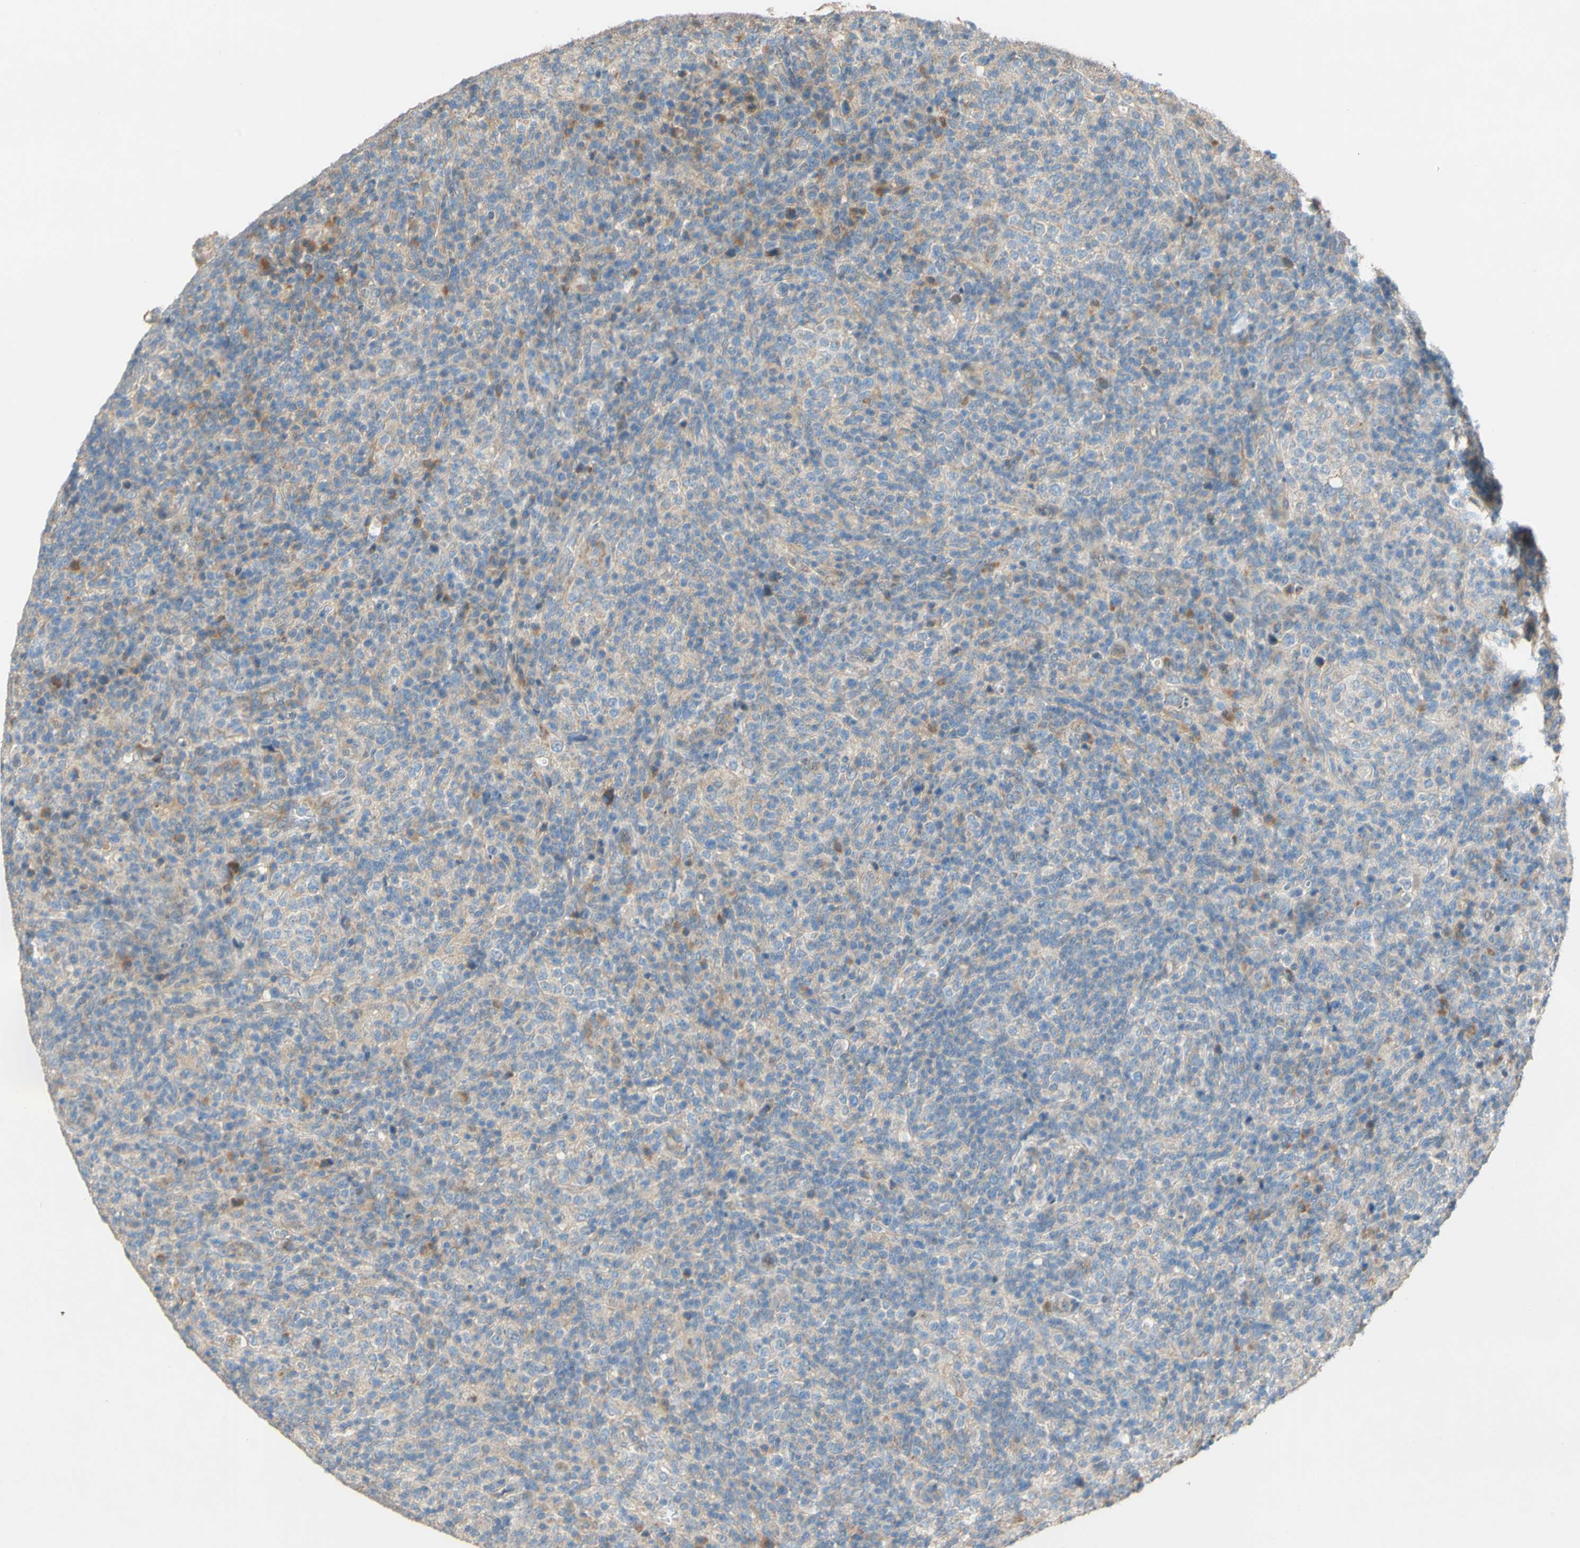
{"staining": {"intensity": "negative", "quantity": "none", "location": "none"}, "tissue": "lymphoma", "cell_type": "Tumor cells", "image_type": "cancer", "snomed": [{"axis": "morphology", "description": "Malignant lymphoma, non-Hodgkin's type, High grade"}, {"axis": "topography", "description": "Lymph node"}], "caption": "This is an immunohistochemistry (IHC) histopathology image of malignant lymphoma, non-Hodgkin's type (high-grade). There is no expression in tumor cells.", "gene": "DKK3", "patient": {"sex": "female", "age": 76}}